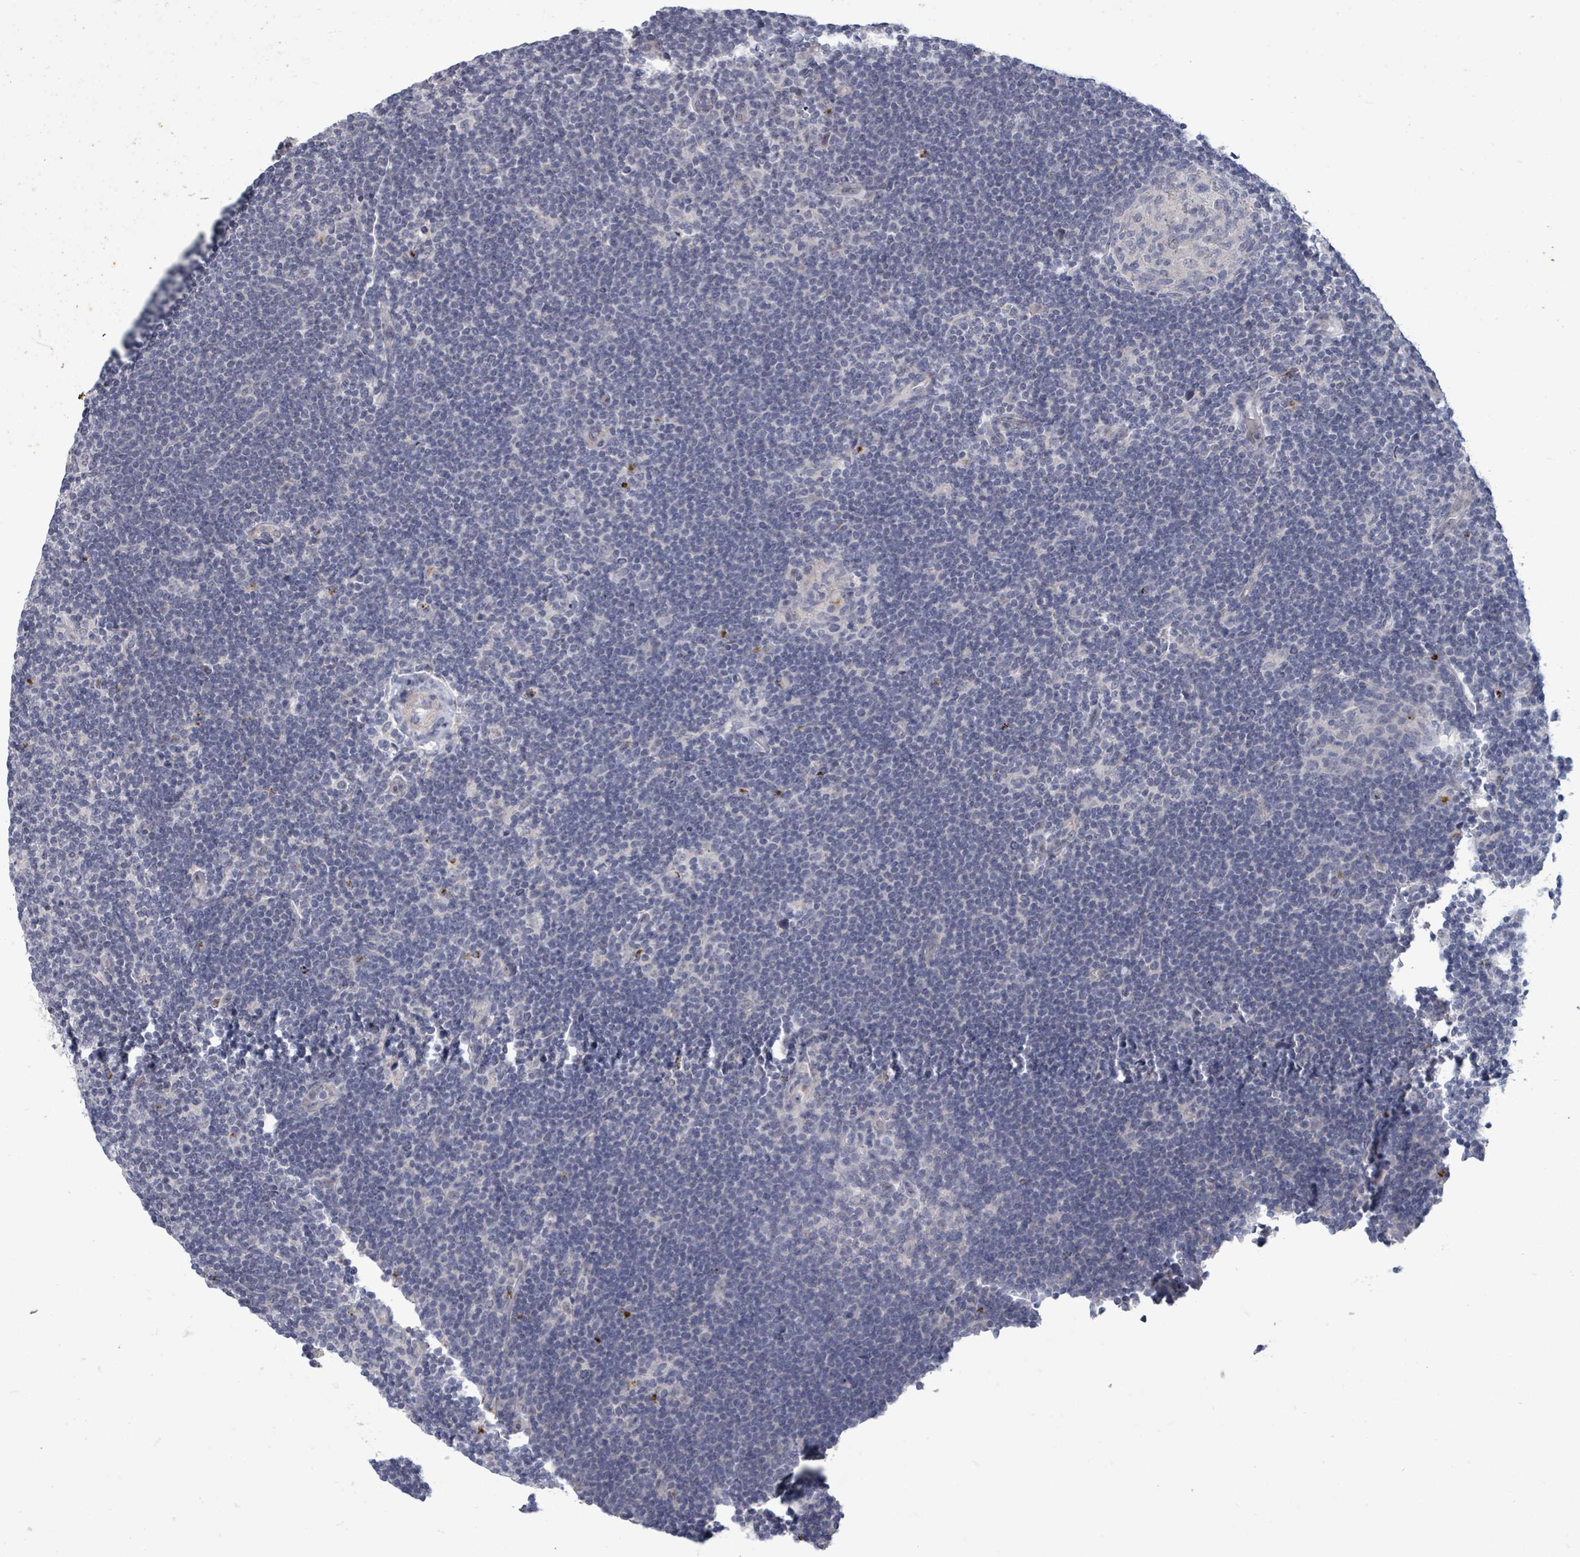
{"staining": {"intensity": "negative", "quantity": "none", "location": "none"}, "tissue": "lymphoma", "cell_type": "Tumor cells", "image_type": "cancer", "snomed": [{"axis": "morphology", "description": "Hodgkin's disease, NOS"}, {"axis": "topography", "description": "Lymph node"}], "caption": "Histopathology image shows no protein staining in tumor cells of Hodgkin's disease tissue.", "gene": "ASB12", "patient": {"sex": "female", "age": 57}}